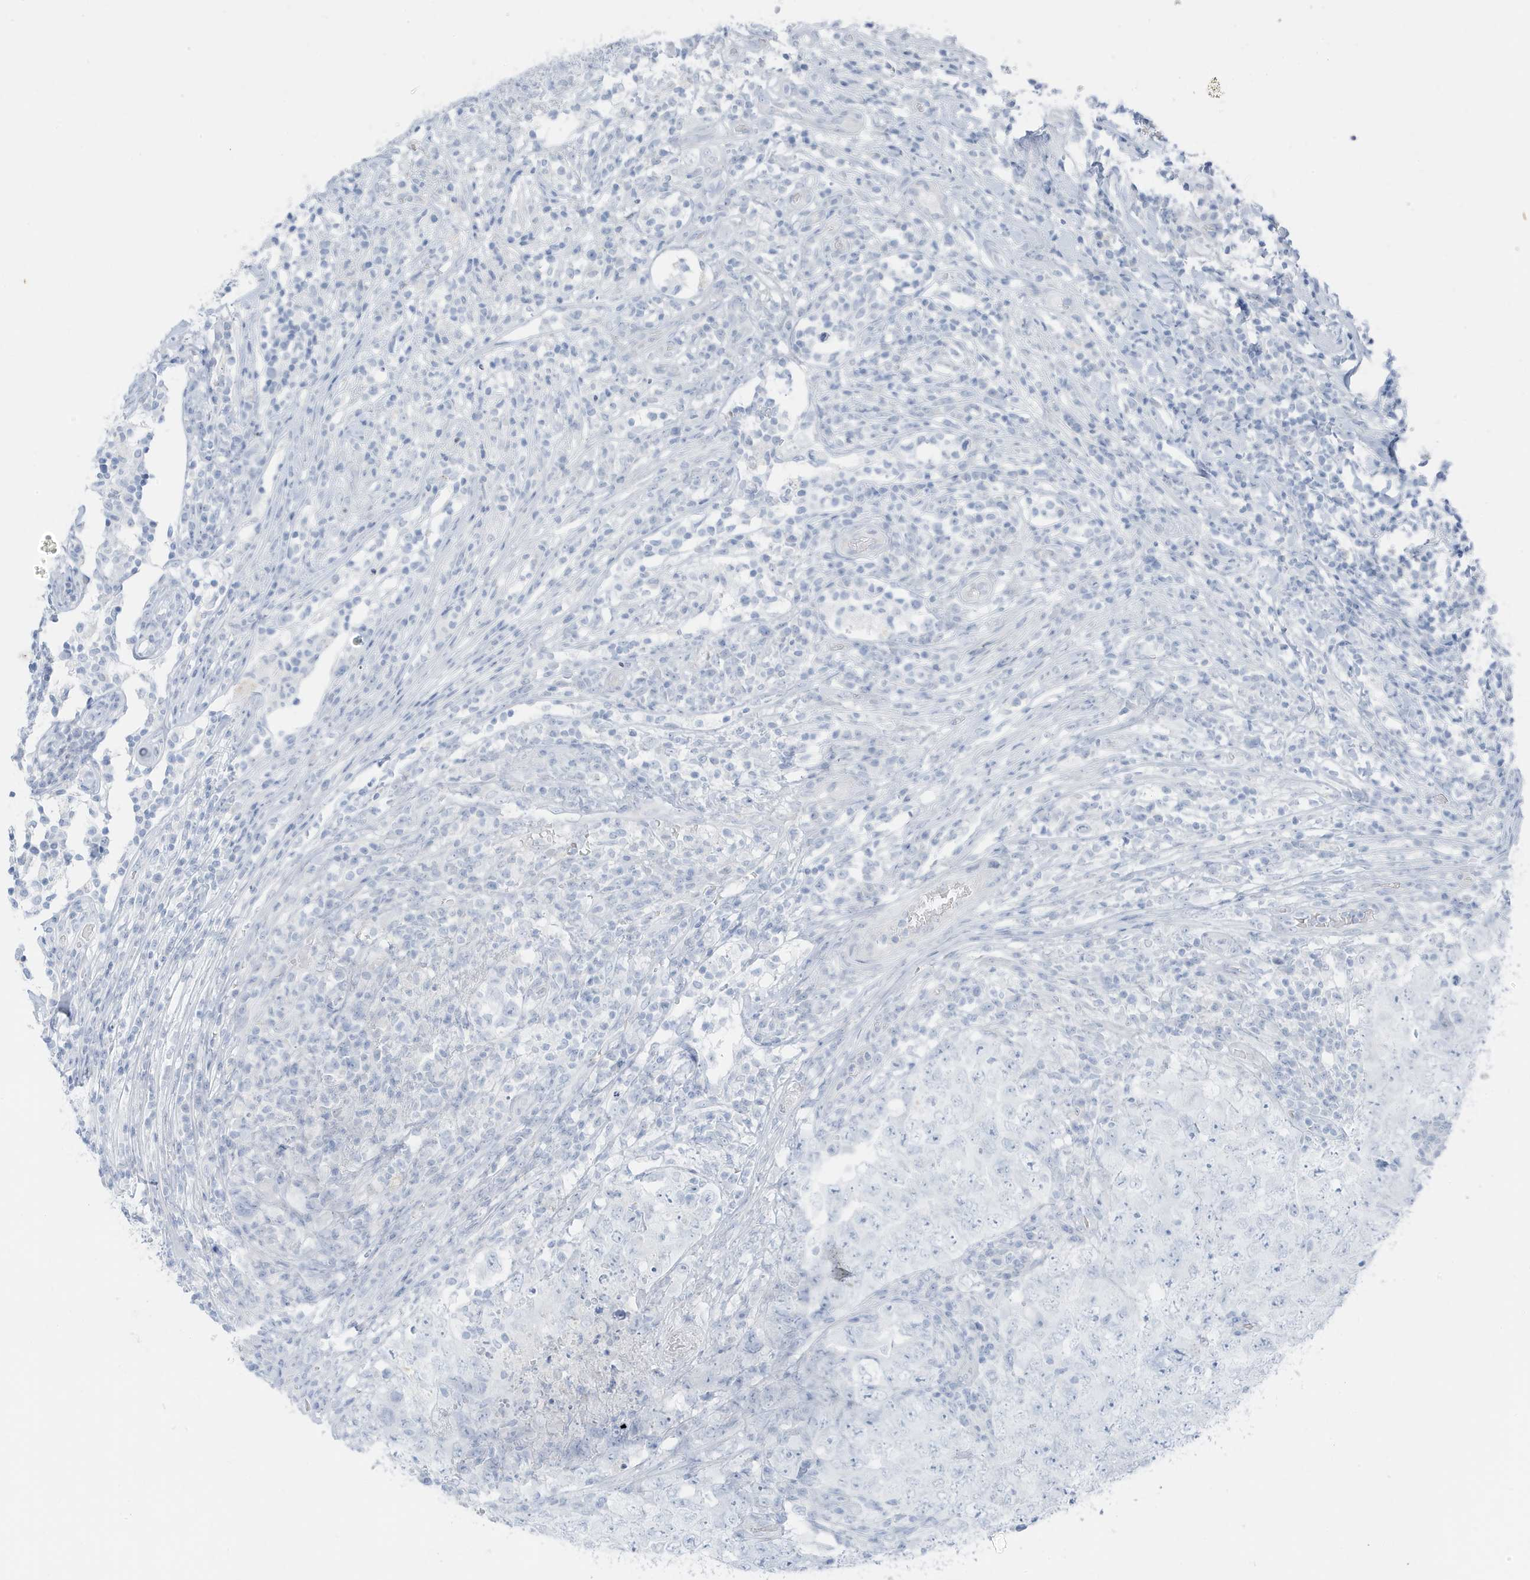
{"staining": {"intensity": "negative", "quantity": "none", "location": "none"}, "tissue": "testis cancer", "cell_type": "Tumor cells", "image_type": "cancer", "snomed": [{"axis": "morphology", "description": "Carcinoma, Embryonal, NOS"}, {"axis": "topography", "description": "Testis"}], "caption": "Testis embryonal carcinoma stained for a protein using IHC exhibits no staining tumor cells.", "gene": "ZFP64", "patient": {"sex": "male", "age": 26}}